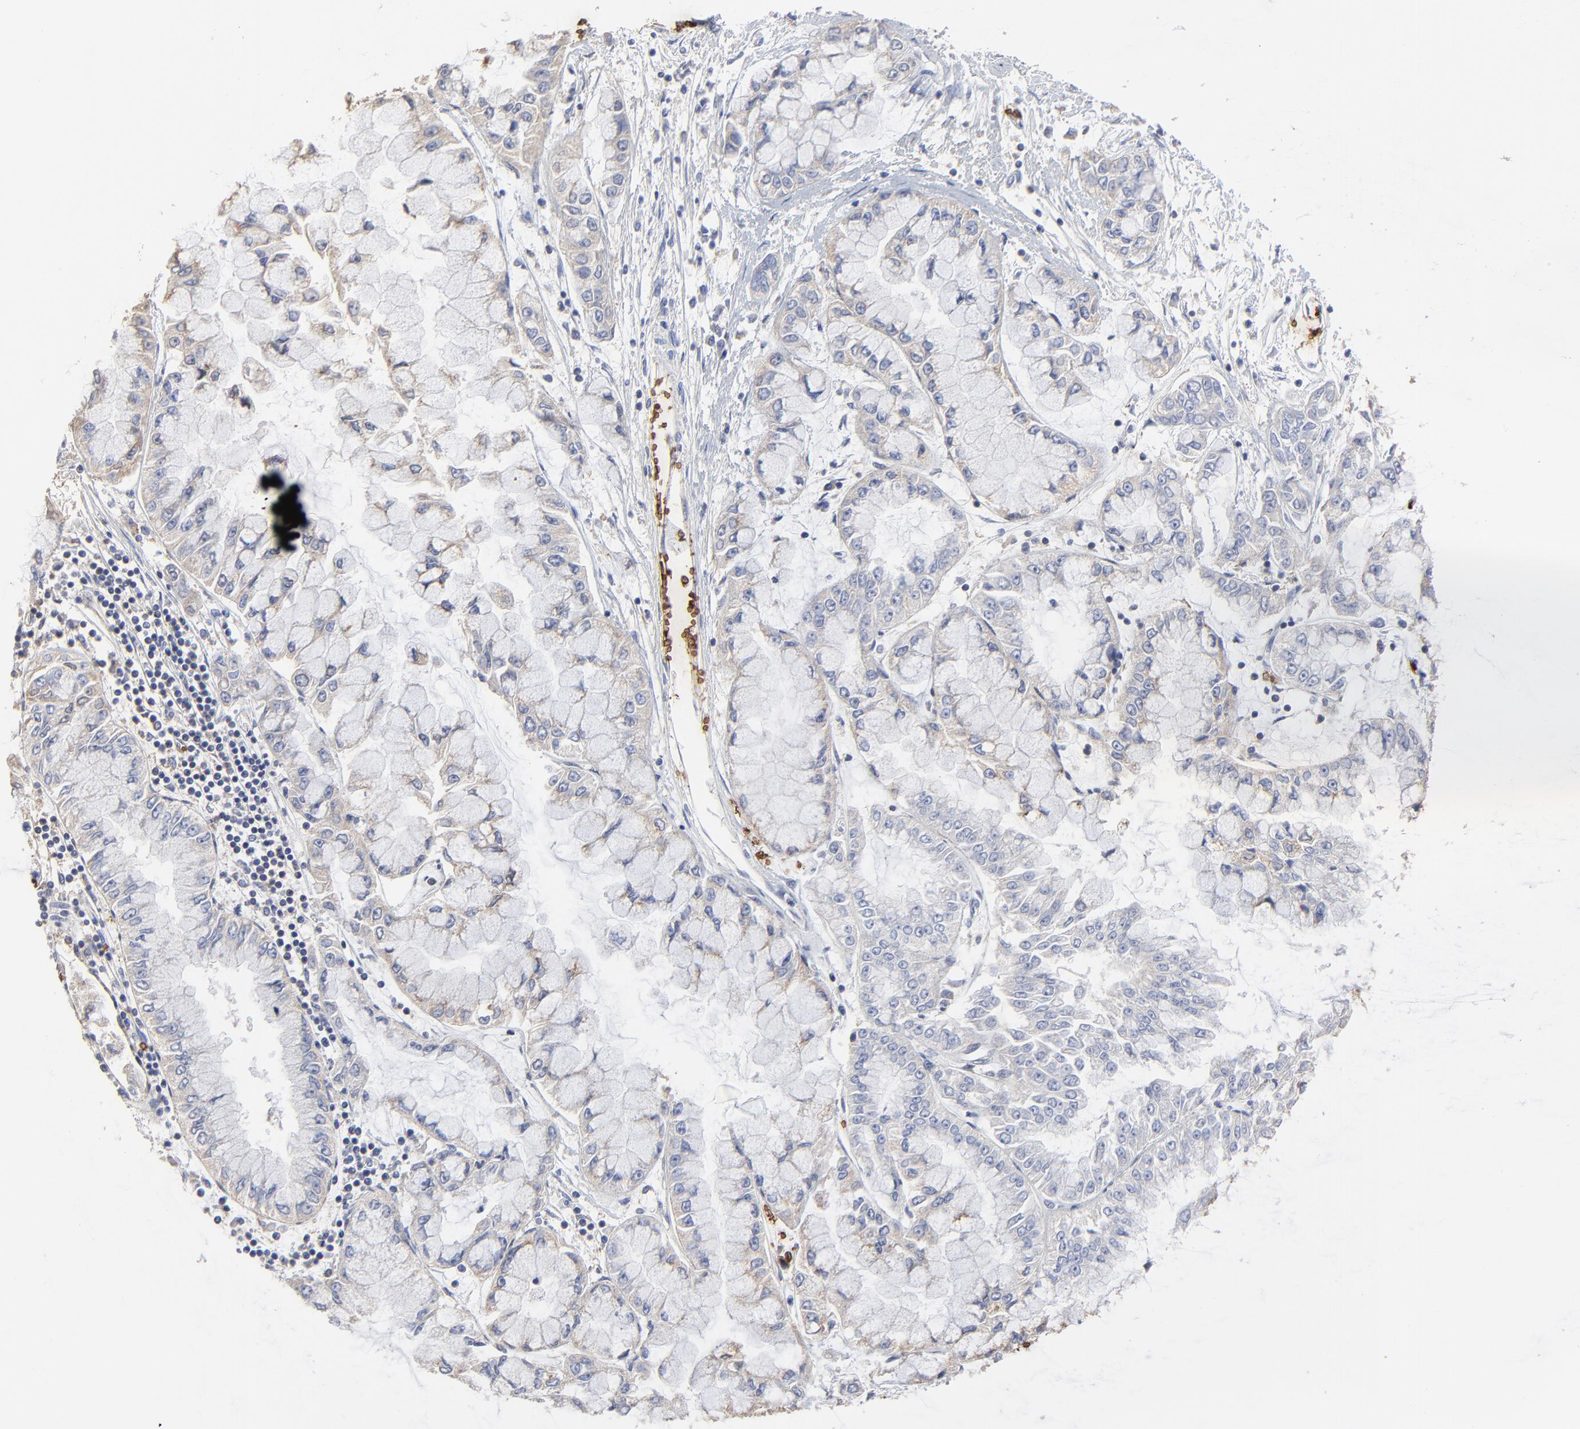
{"staining": {"intensity": "weak", "quantity": "25%-75%", "location": "cytoplasmic/membranous"}, "tissue": "liver cancer", "cell_type": "Tumor cells", "image_type": "cancer", "snomed": [{"axis": "morphology", "description": "Cholangiocarcinoma"}, {"axis": "topography", "description": "Liver"}], "caption": "Immunohistochemical staining of human liver cancer shows low levels of weak cytoplasmic/membranous protein expression in approximately 25%-75% of tumor cells.", "gene": "PAG1", "patient": {"sex": "female", "age": 79}}